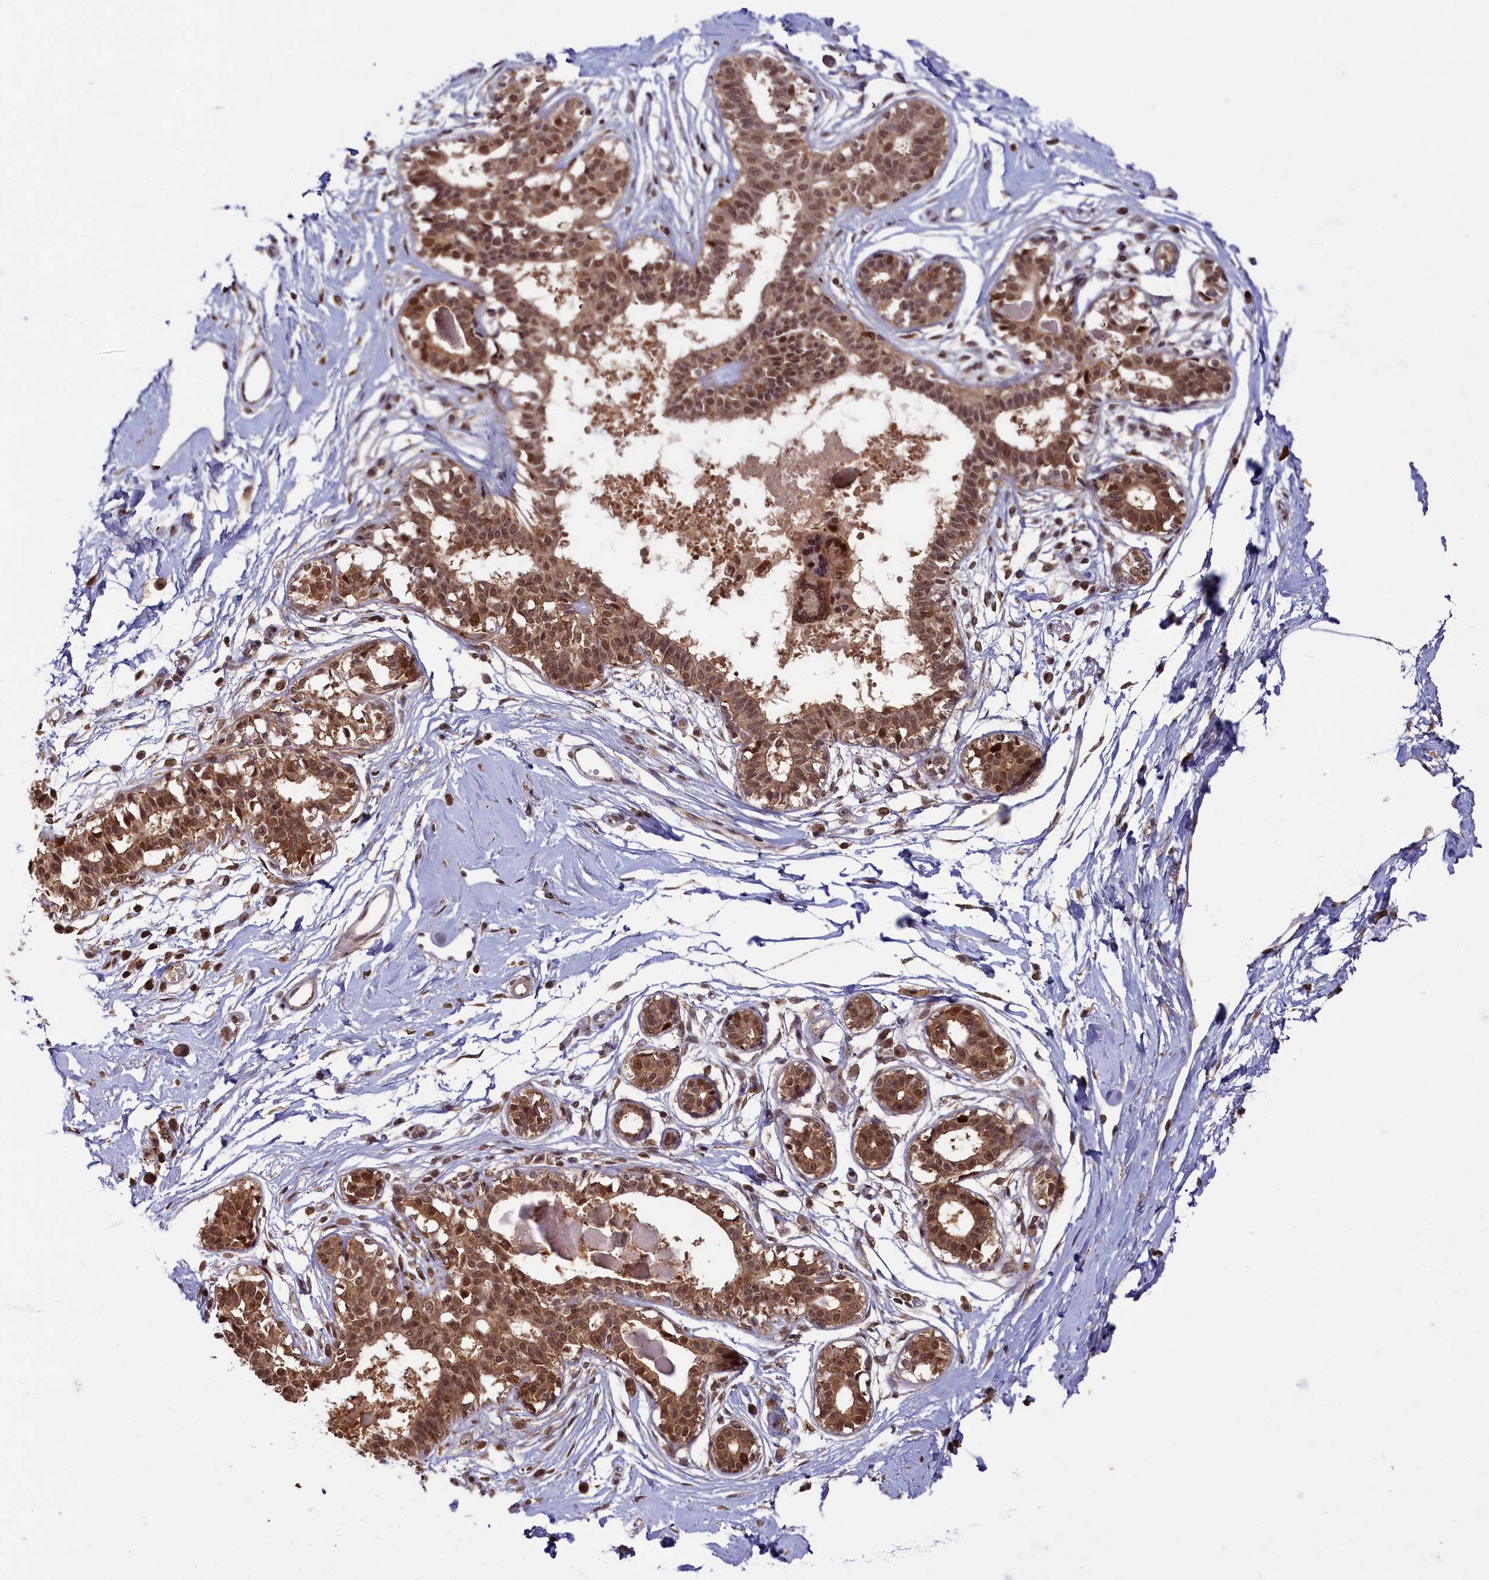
{"staining": {"intensity": "moderate", "quantity": "<25%", "location": "cytoplasmic/membranous,nuclear"}, "tissue": "breast", "cell_type": "Adipocytes", "image_type": "normal", "snomed": [{"axis": "morphology", "description": "Normal tissue, NOS"}, {"axis": "topography", "description": "Breast"}], "caption": "DAB immunohistochemical staining of benign breast shows moderate cytoplasmic/membranous,nuclear protein expression in approximately <25% of adipocytes.", "gene": "BRCA1", "patient": {"sex": "female", "age": 45}}